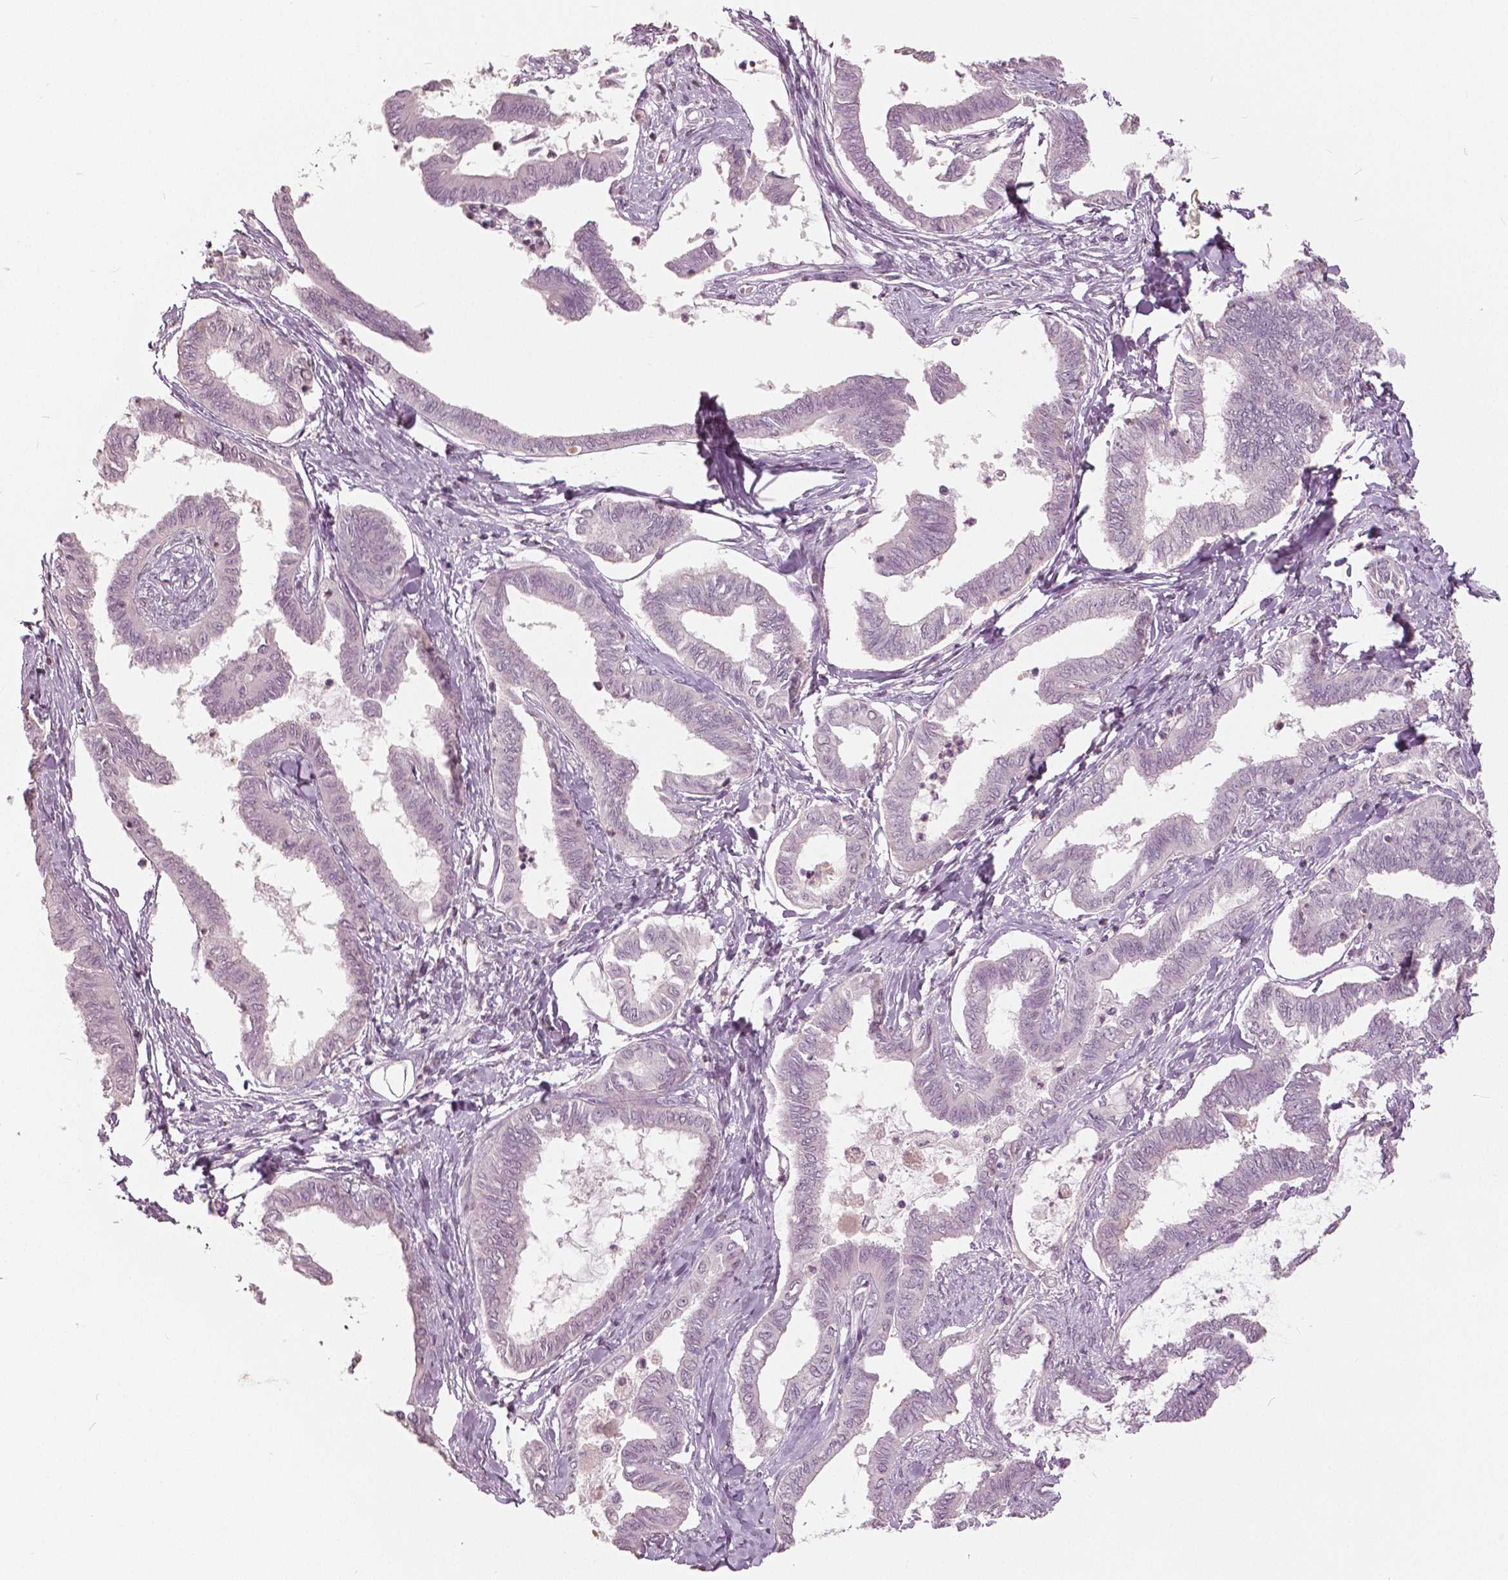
{"staining": {"intensity": "negative", "quantity": "none", "location": "none"}, "tissue": "ovarian cancer", "cell_type": "Tumor cells", "image_type": "cancer", "snomed": [{"axis": "morphology", "description": "Carcinoma, endometroid"}, {"axis": "topography", "description": "Ovary"}], "caption": "Immunohistochemical staining of human ovarian cancer (endometroid carcinoma) reveals no significant staining in tumor cells.", "gene": "NANOG", "patient": {"sex": "female", "age": 70}}